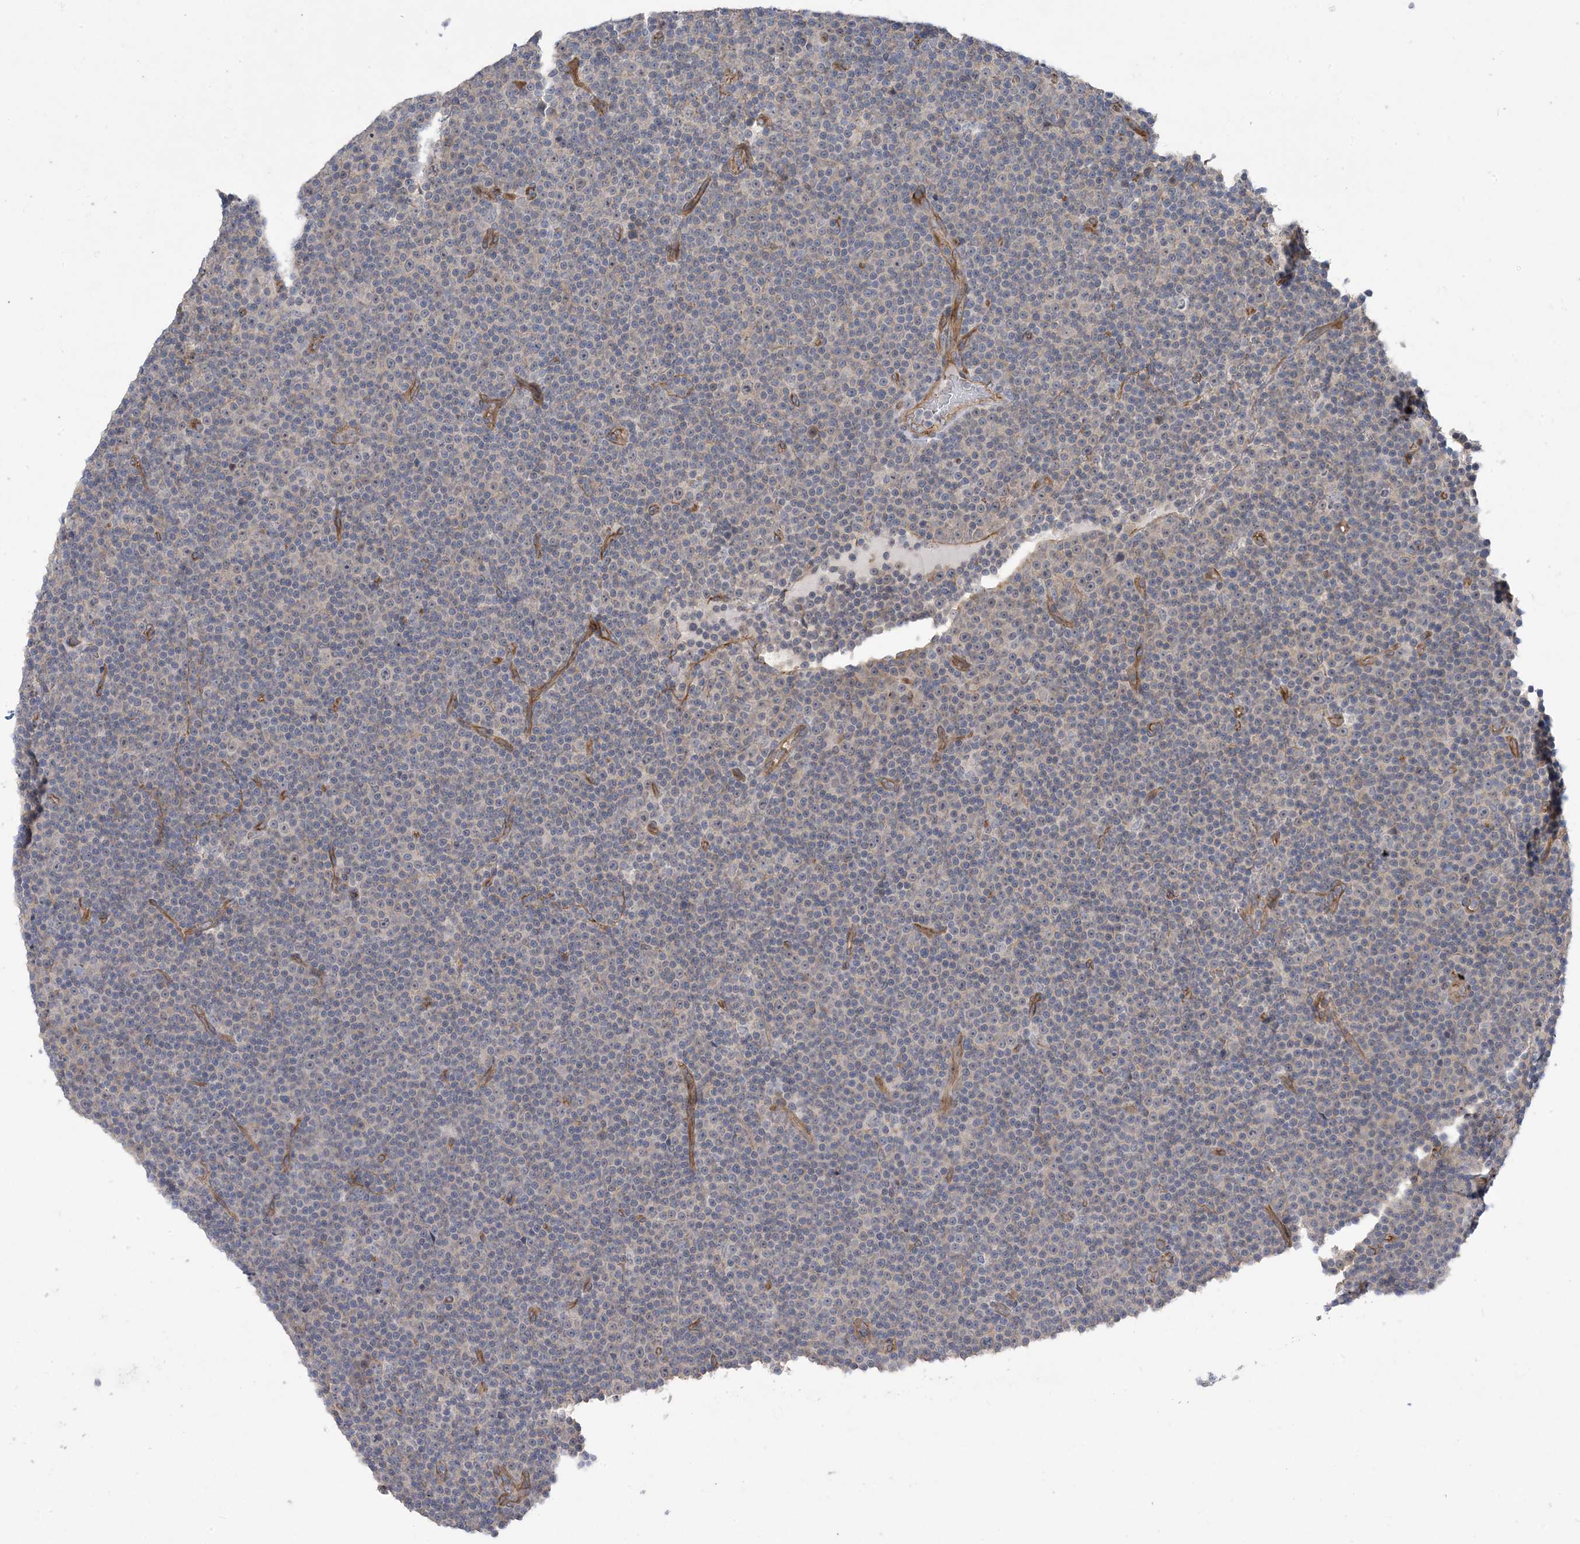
{"staining": {"intensity": "negative", "quantity": "none", "location": "none"}, "tissue": "lymphoma", "cell_type": "Tumor cells", "image_type": "cancer", "snomed": [{"axis": "morphology", "description": "Malignant lymphoma, non-Hodgkin's type, Low grade"}, {"axis": "topography", "description": "Lymph node"}], "caption": "A photomicrograph of human malignant lymphoma, non-Hodgkin's type (low-grade) is negative for staining in tumor cells.", "gene": "AOC1", "patient": {"sex": "female", "age": 67}}